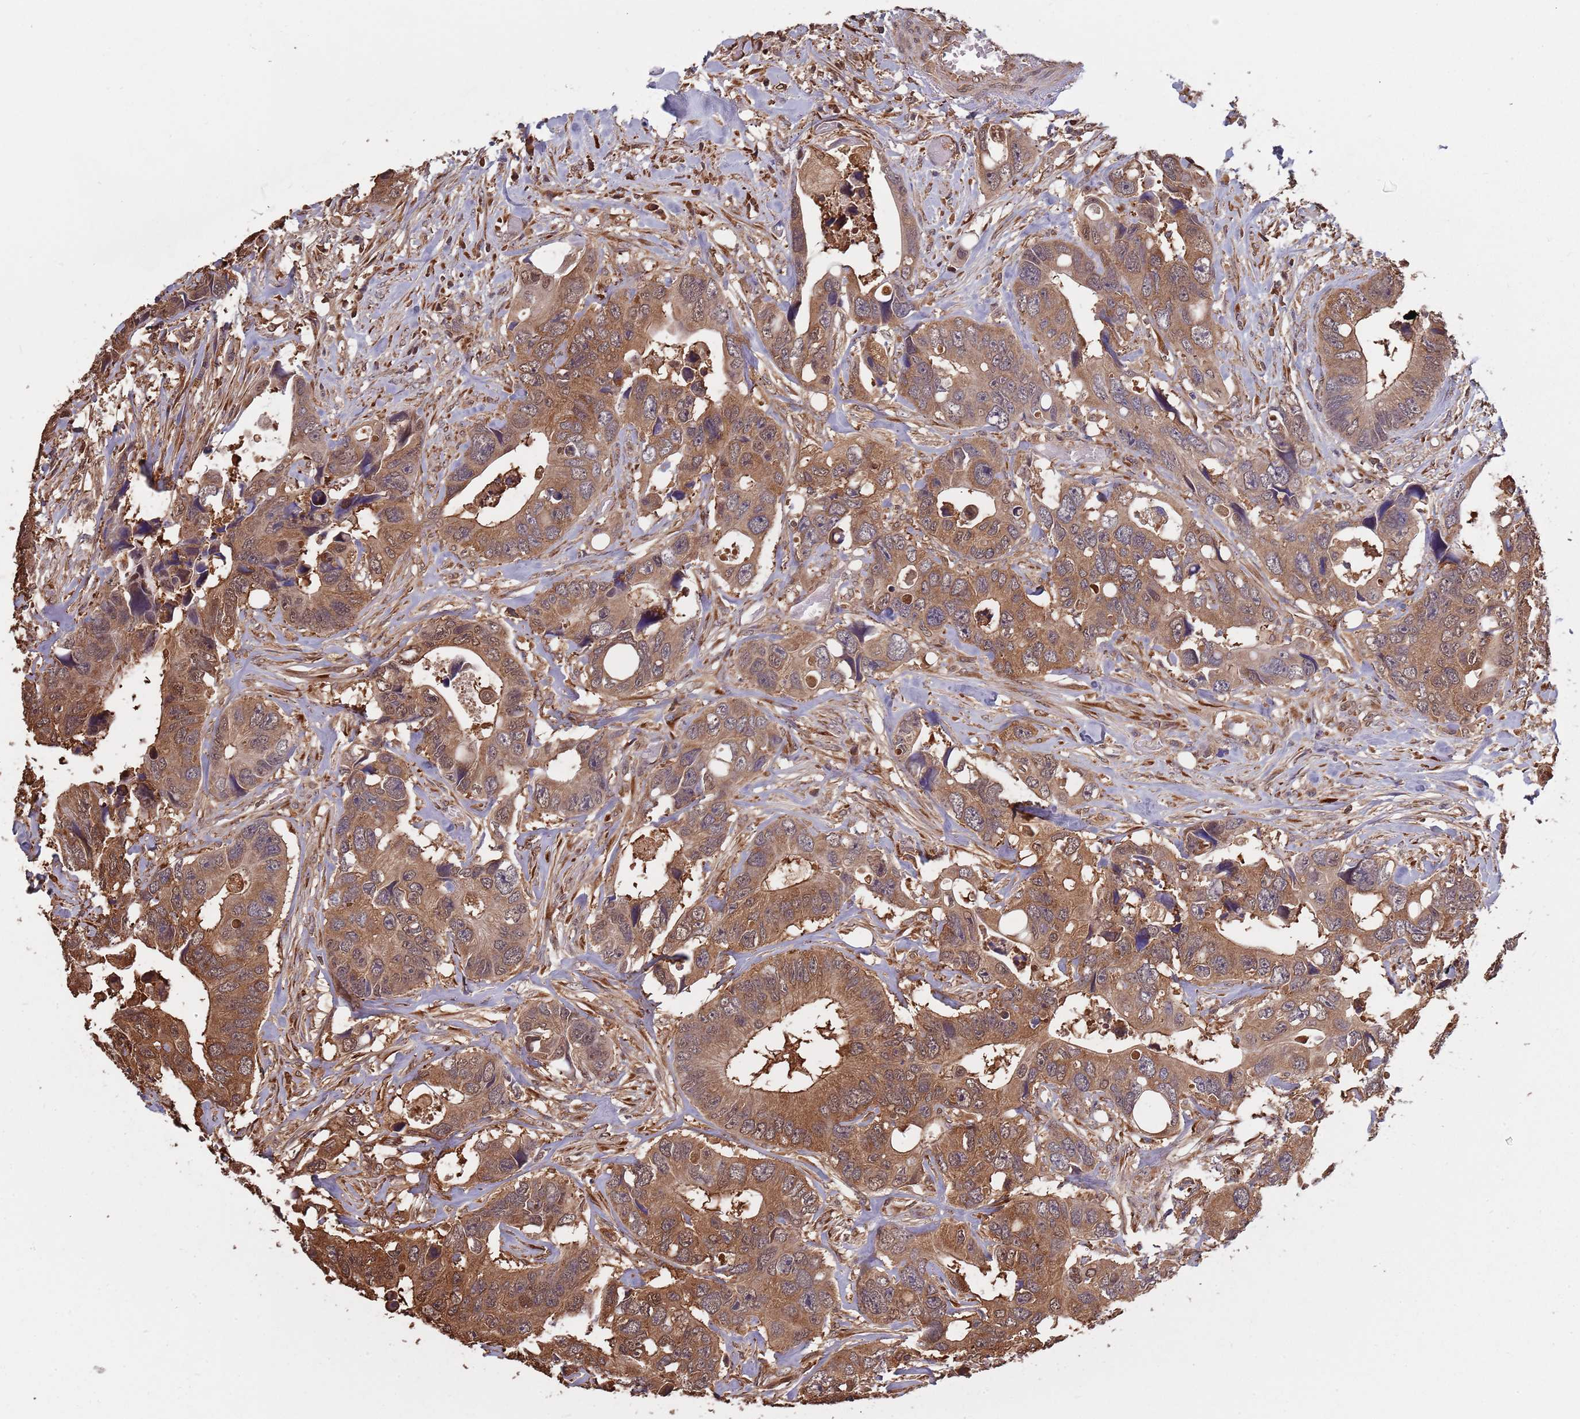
{"staining": {"intensity": "moderate", "quantity": ">75%", "location": "cytoplasmic/membranous,nuclear"}, "tissue": "colorectal cancer", "cell_type": "Tumor cells", "image_type": "cancer", "snomed": [{"axis": "morphology", "description": "Adenocarcinoma, NOS"}, {"axis": "topography", "description": "Rectum"}], "caption": "Protein expression by immunohistochemistry shows moderate cytoplasmic/membranous and nuclear positivity in about >75% of tumor cells in colorectal adenocarcinoma. Immunohistochemistry (ihc) stains the protein of interest in brown and the nuclei are stained blue.", "gene": "COG4", "patient": {"sex": "male", "age": 57}}